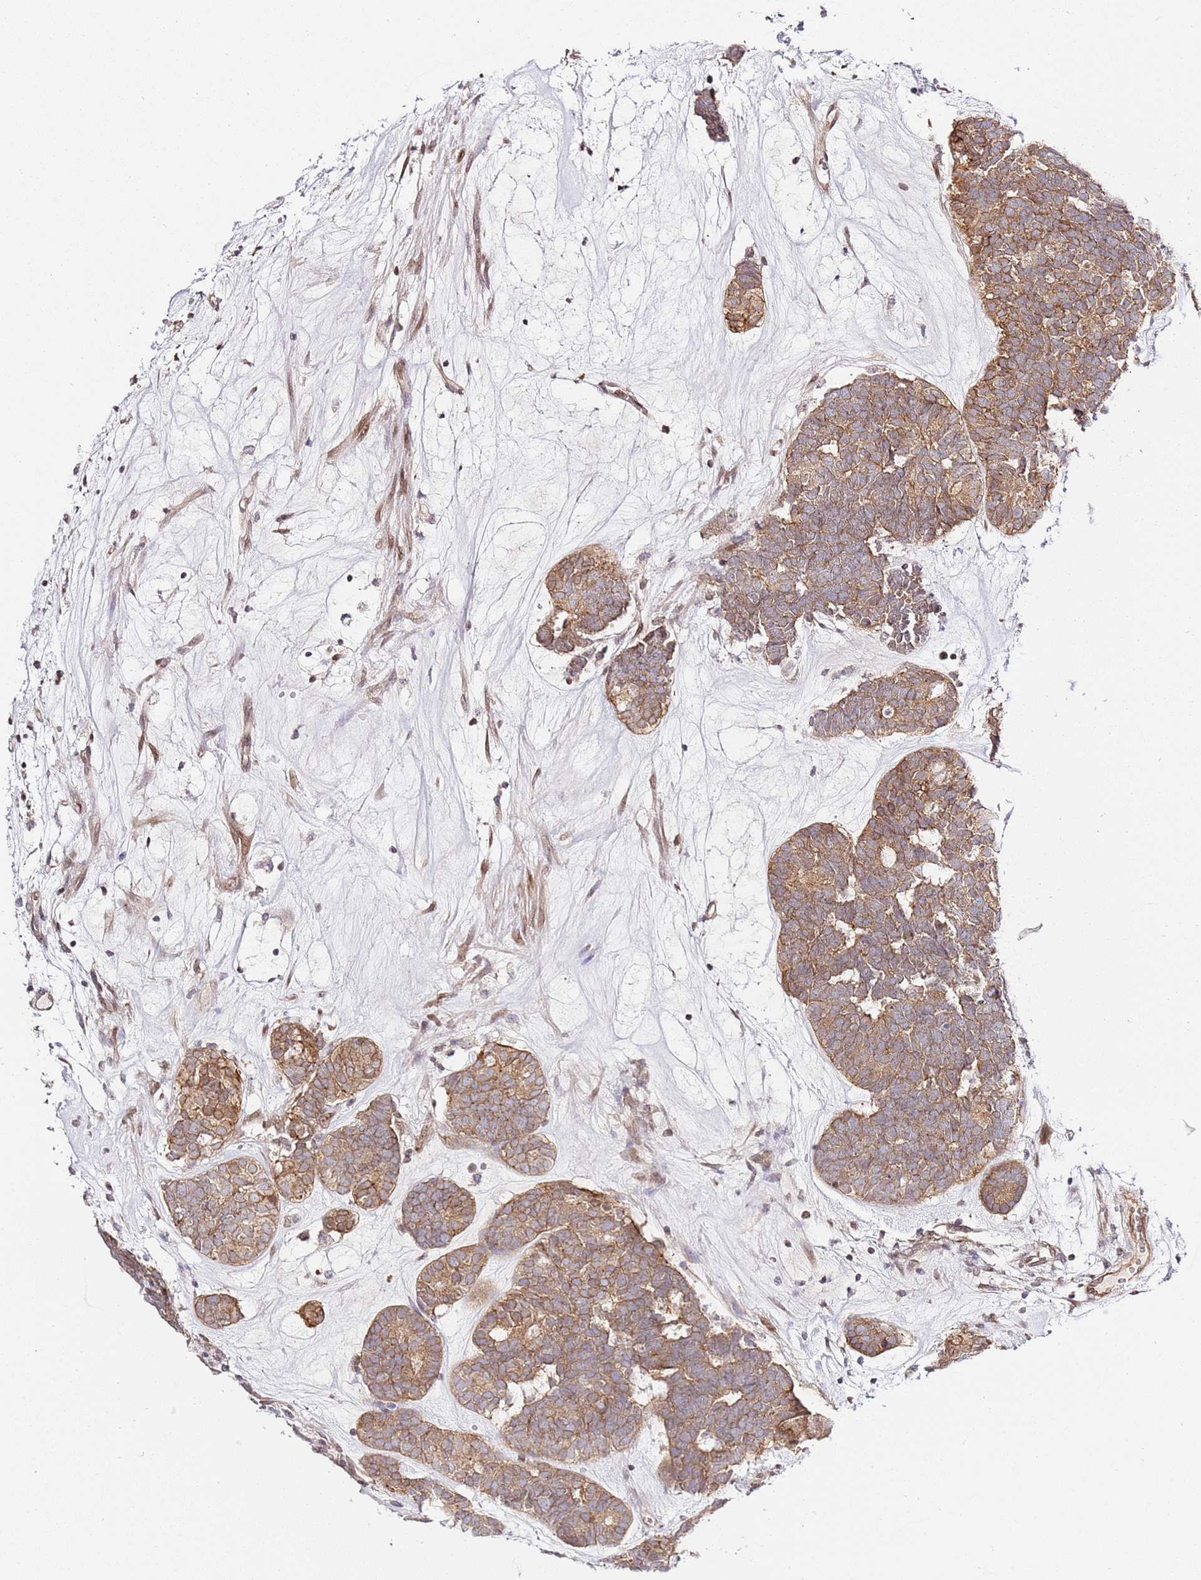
{"staining": {"intensity": "moderate", "quantity": ">75%", "location": "cytoplasmic/membranous"}, "tissue": "head and neck cancer", "cell_type": "Tumor cells", "image_type": "cancer", "snomed": [{"axis": "morphology", "description": "Adenocarcinoma, NOS"}, {"axis": "topography", "description": "Head-Neck"}], "caption": "DAB (3,3'-diaminobenzidine) immunohistochemical staining of human head and neck cancer (adenocarcinoma) demonstrates moderate cytoplasmic/membranous protein expression in about >75% of tumor cells.", "gene": "TRIM37", "patient": {"sex": "female", "age": 81}}